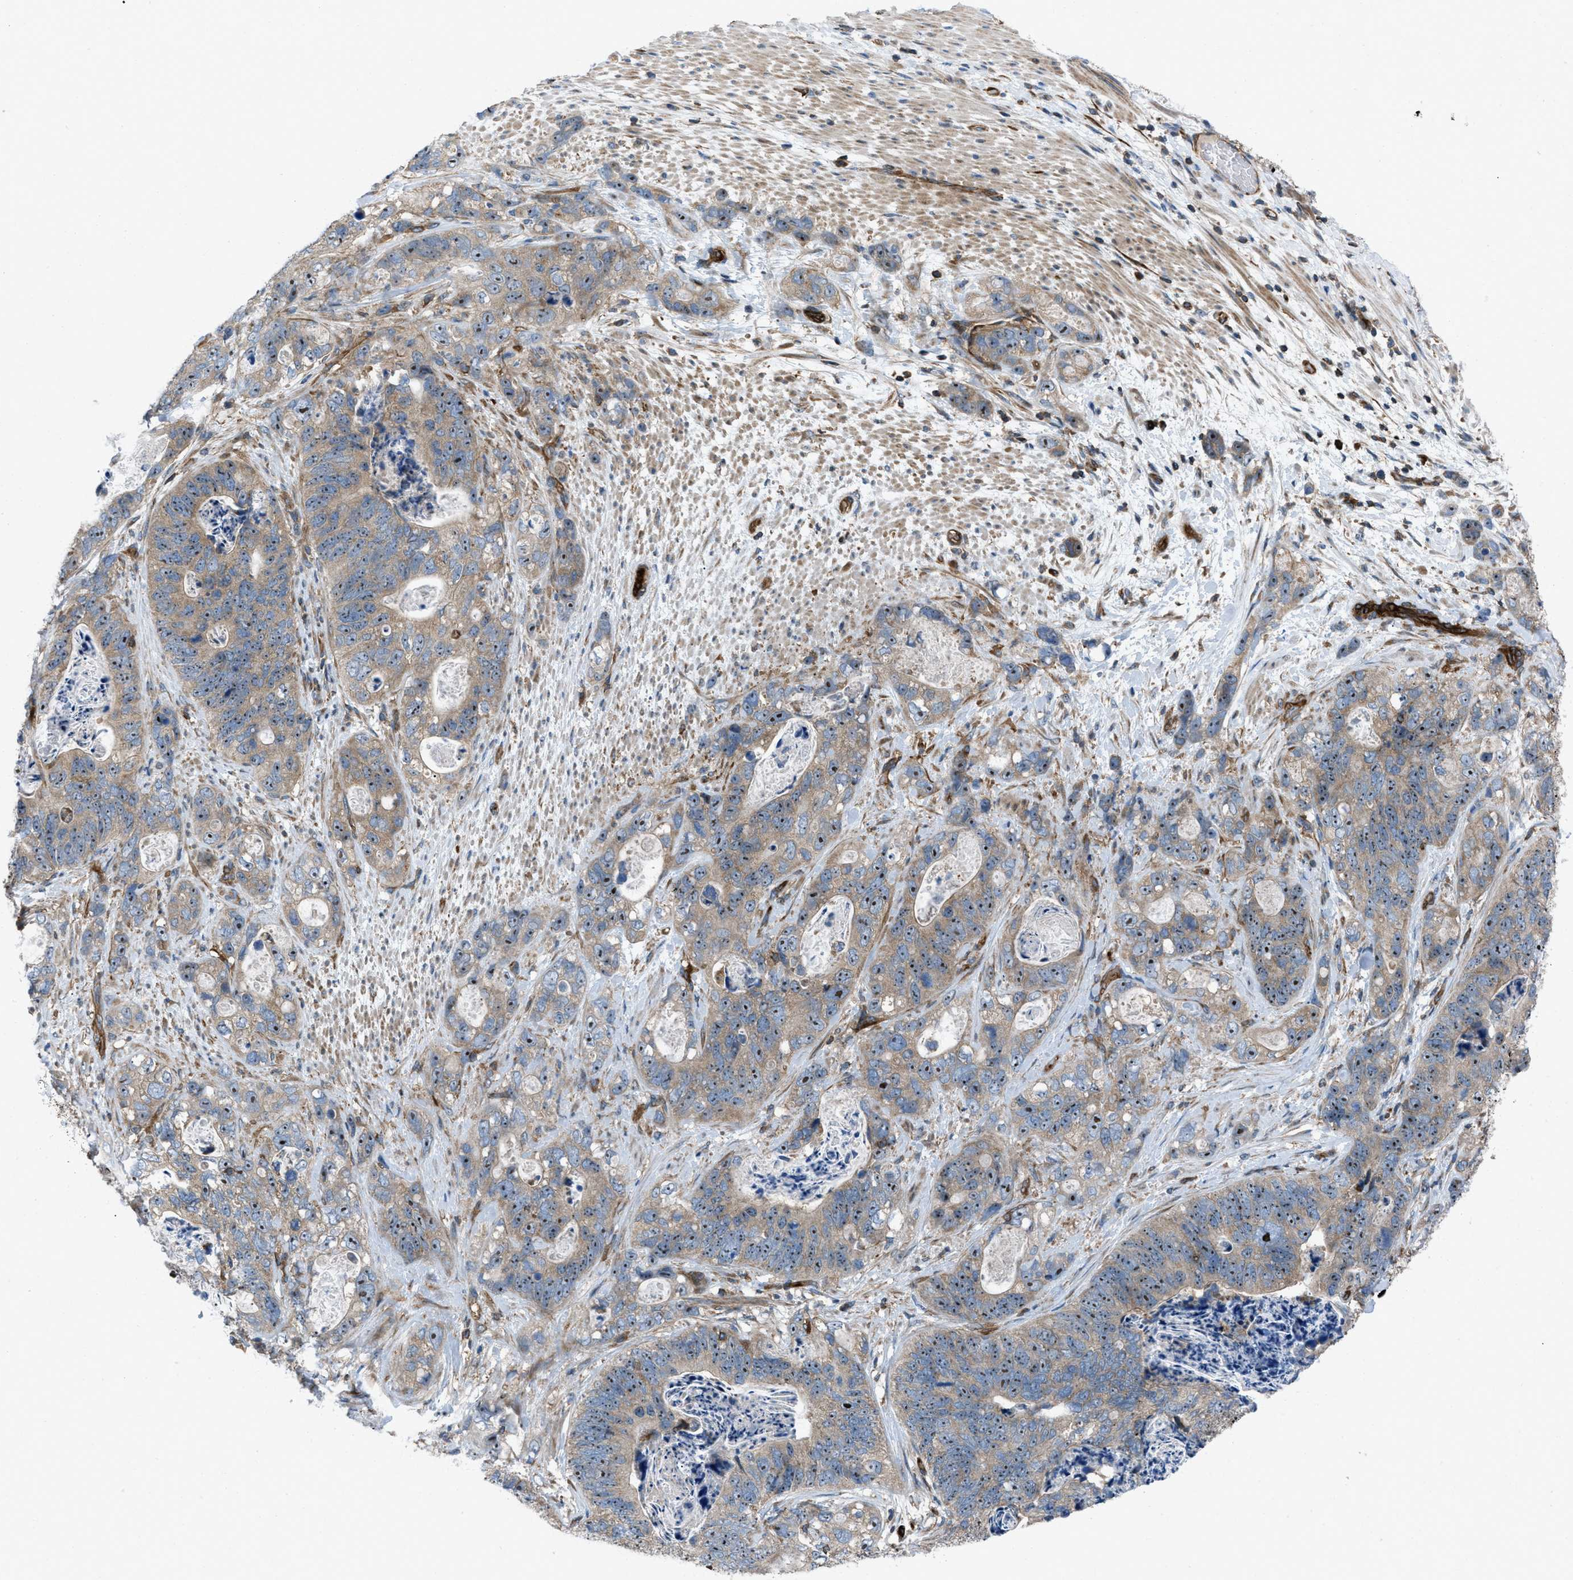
{"staining": {"intensity": "moderate", "quantity": ">75%", "location": "cytoplasmic/membranous,nuclear"}, "tissue": "stomach cancer", "cell_type": "Tumor cells", "image_type": "cancer", "snomed": [{"axis": "morphology", "description": "Normal tissue, NOS"}, {"axis": "morphology", "description": "Adenocarcinoma, NOS"}, {"axis": "topography", "description": "Stomach"}], "caption": "Immunohistochemical staining of adenocarcinoma (stomach) exhibits medium levels of moderate cytoplasmic/membranous and nuclear protein expression in about >75% of tumor cells.", "gene": "ATP2A3", "patient": {"sex": "female", "age": 89}}